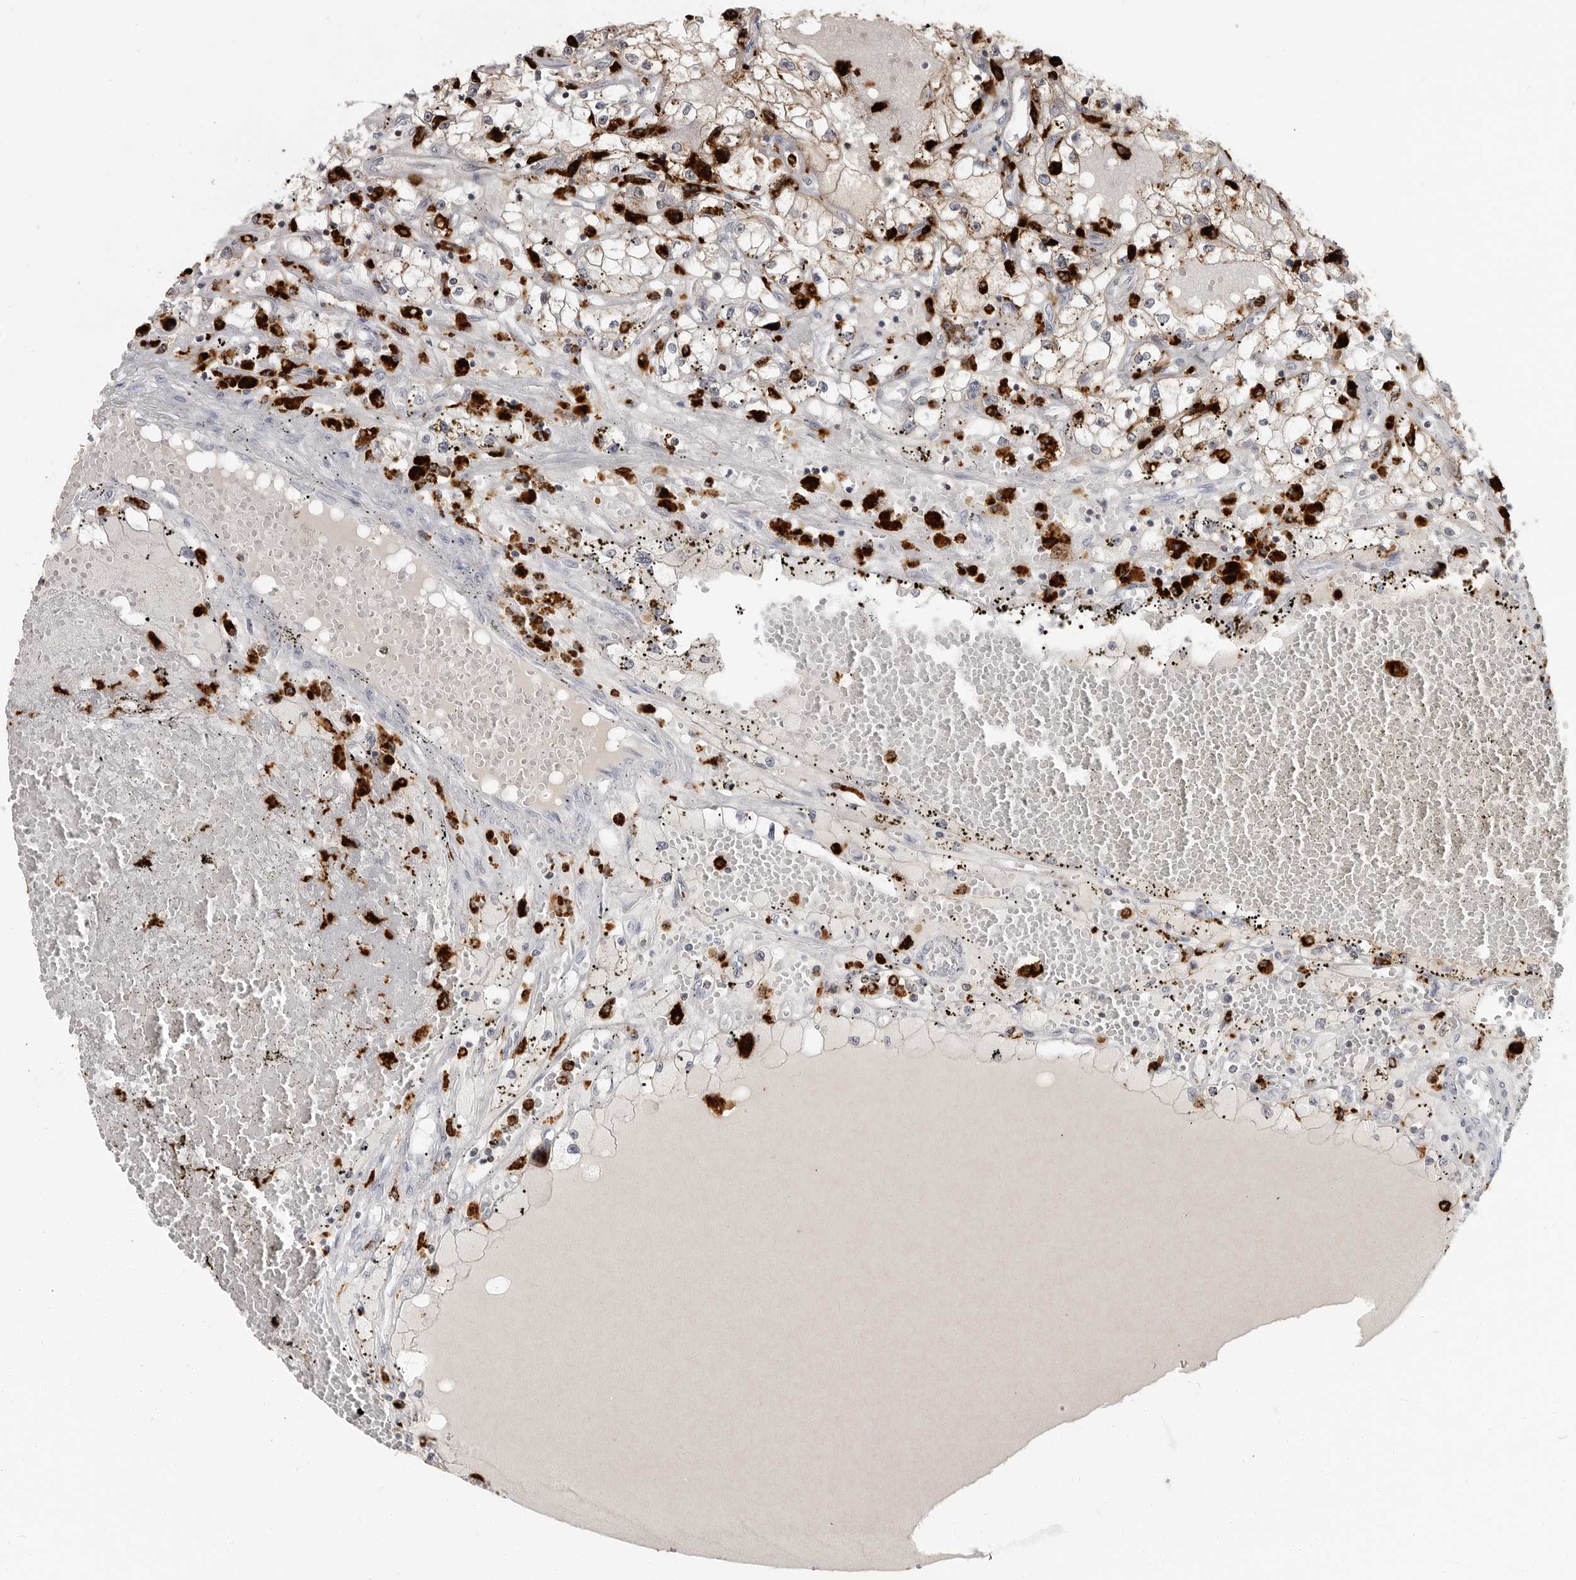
{"staining": {"intensity": "negative", "quantity": "none", "location": "none"}, "tissue": "renal cancer", "cell_type": "Tumor cells", "image_type": "cancer", "snomed": [{"axis": "morphology", "description": "Adenocarcinoma, NOS"}, {"axis": "topography", "description": "Kidney"}], "caption": "This is a photomicrograph of immunohistochemistry staining of renal cancer (adenocarcinoma), which shows no staining in tumor cells.", "gene": "IFI30", "patient": {"sex": "male", "age": 56}}